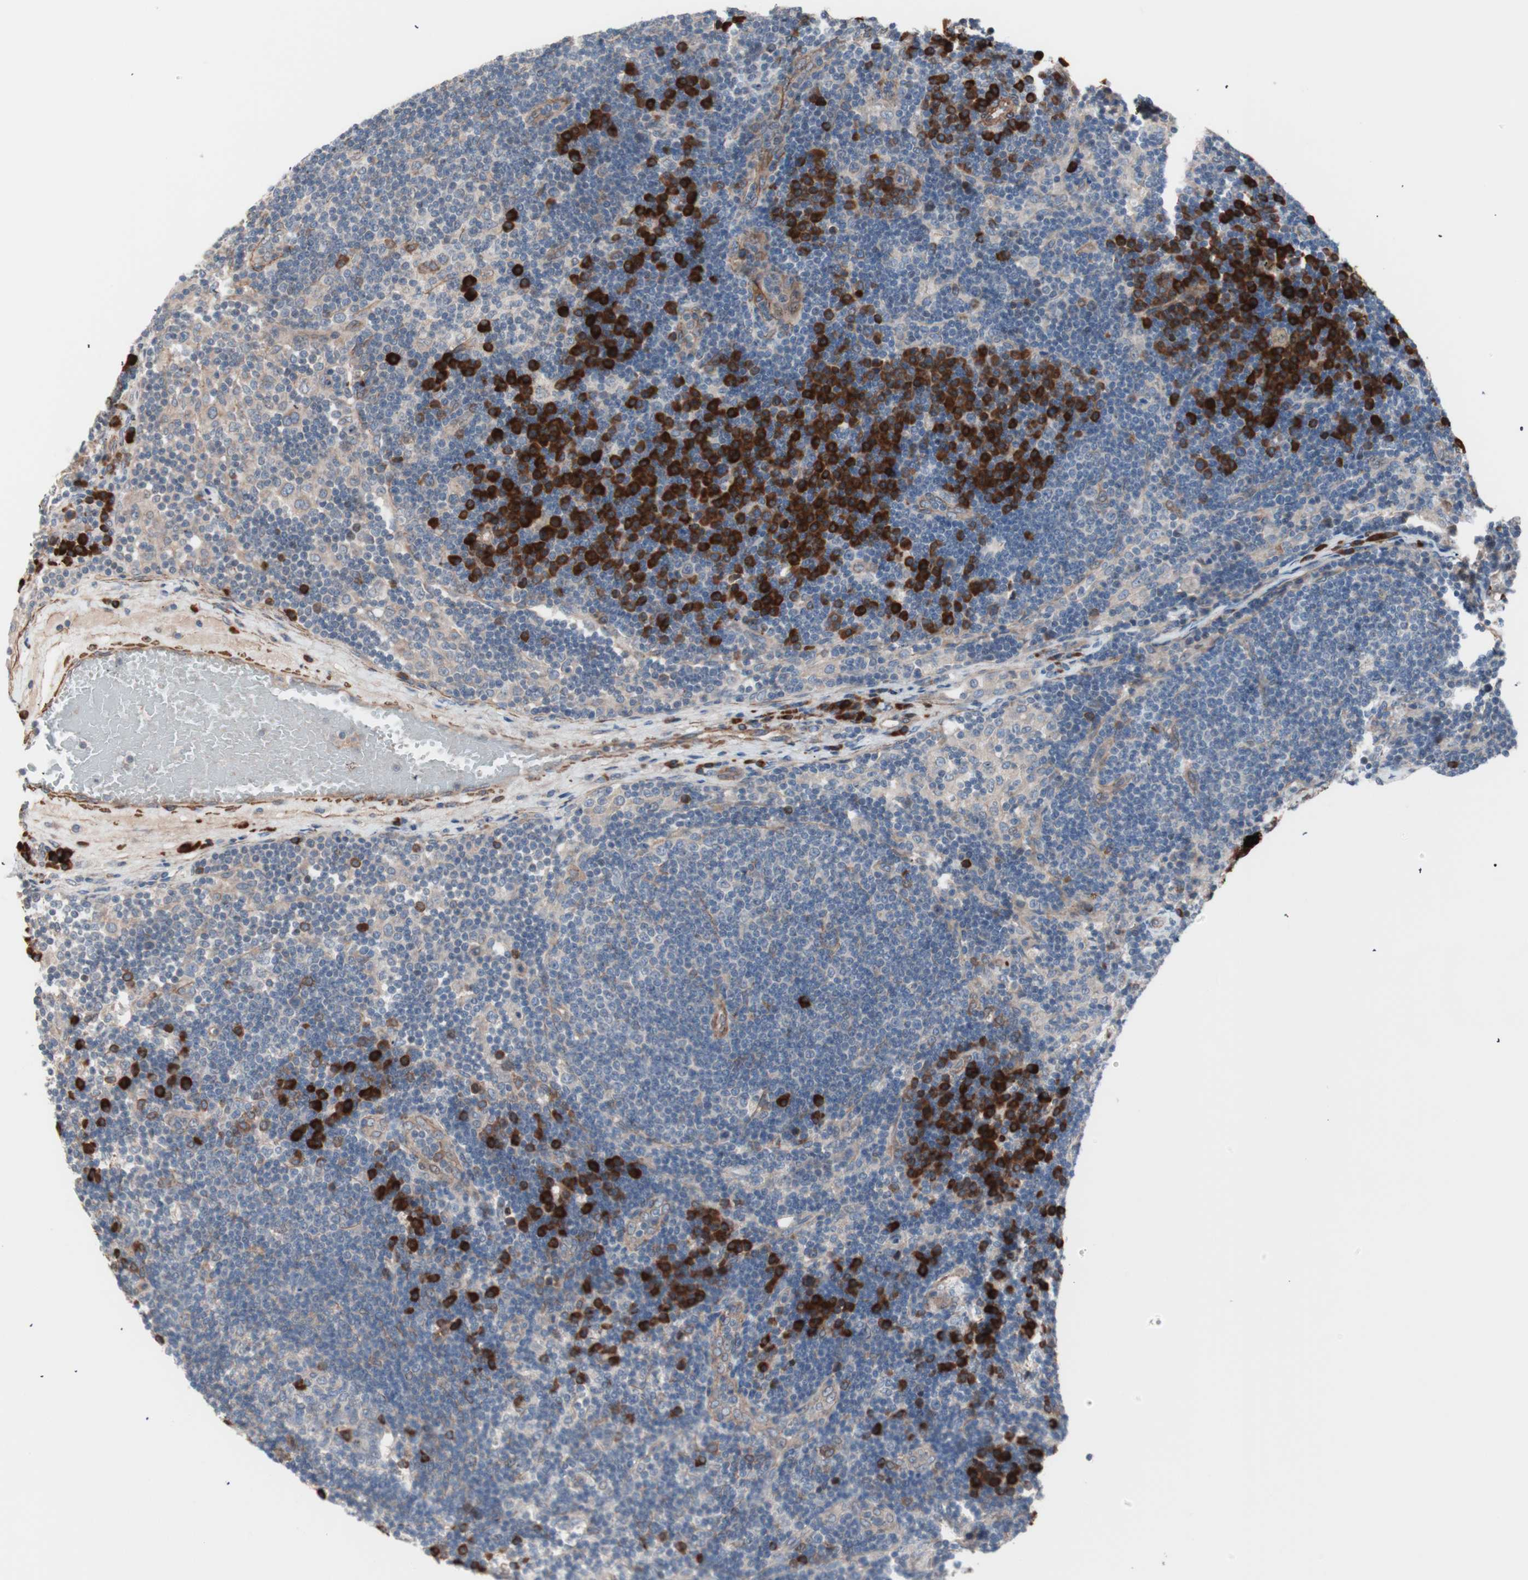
{"staining": {"intensity": "weak", "quantity": "25%-75%", "location": "cytoplasmic/membranous"}, "tissue": "lymph node", "cell_type": "Germinal center cells", "image_type": "normal", "snomed": [{"axis": "morphology", "description": "Normal tissue, NOS"}, {"axis": "morphology", "description": "Squamous cell carcinoma, metastatic, NOS"}, {"axis": "topography", "description": "Lymph node"}], "caption": "DAB immunohistochemical staining of unremarkable human lymph node shows weak cytoplasmic/membranous protein staining in approximately 25%-75% of germinal center cells.", "gene": "ALG5", "patient": {"sex": "female", "age": 53}}